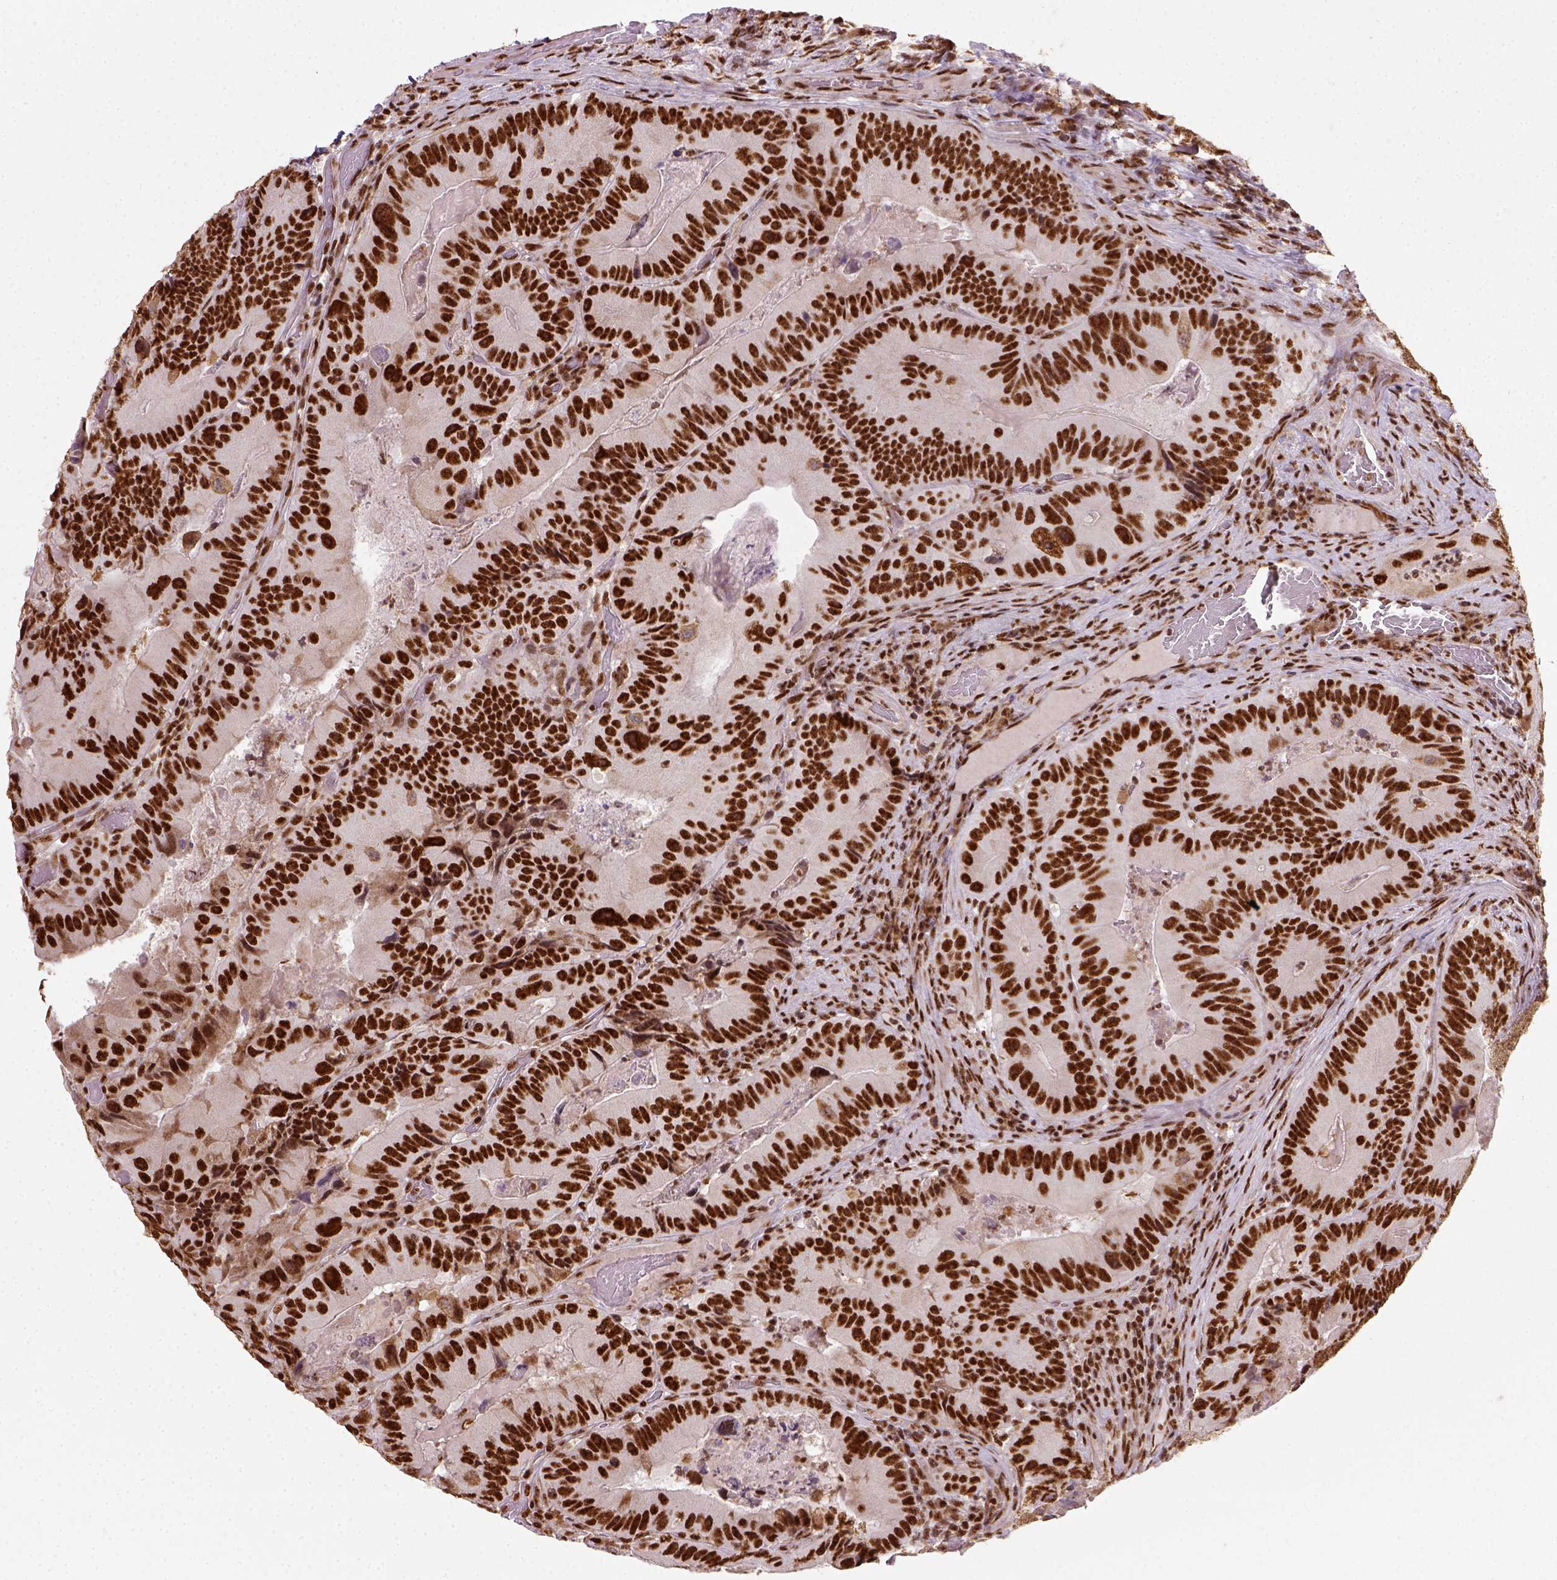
{"staining": {"intensity": "strong", "quantity": ">75%", "location": "nuclear"}, "tissue": "colorectal cancer", "cell_type": "Tumor cells", "image_type": "cancer", "snomed": [{"axis": "morphology", "description": "Adenocarcinoma, NOS"}, {"axis": "topography", "description": "Colon"}], "caption": "Protein expression analysis of colorectal adenocarcinoma exhibits strong nuclear positivity in approximately >75% of tumor cells. (Stains: DAB in brown, nuclei in blue, Microscopy: brightfield microscopy at high magnification).", "gene": "CCAR1", "patient": {"sex": "female", "age": 86}}